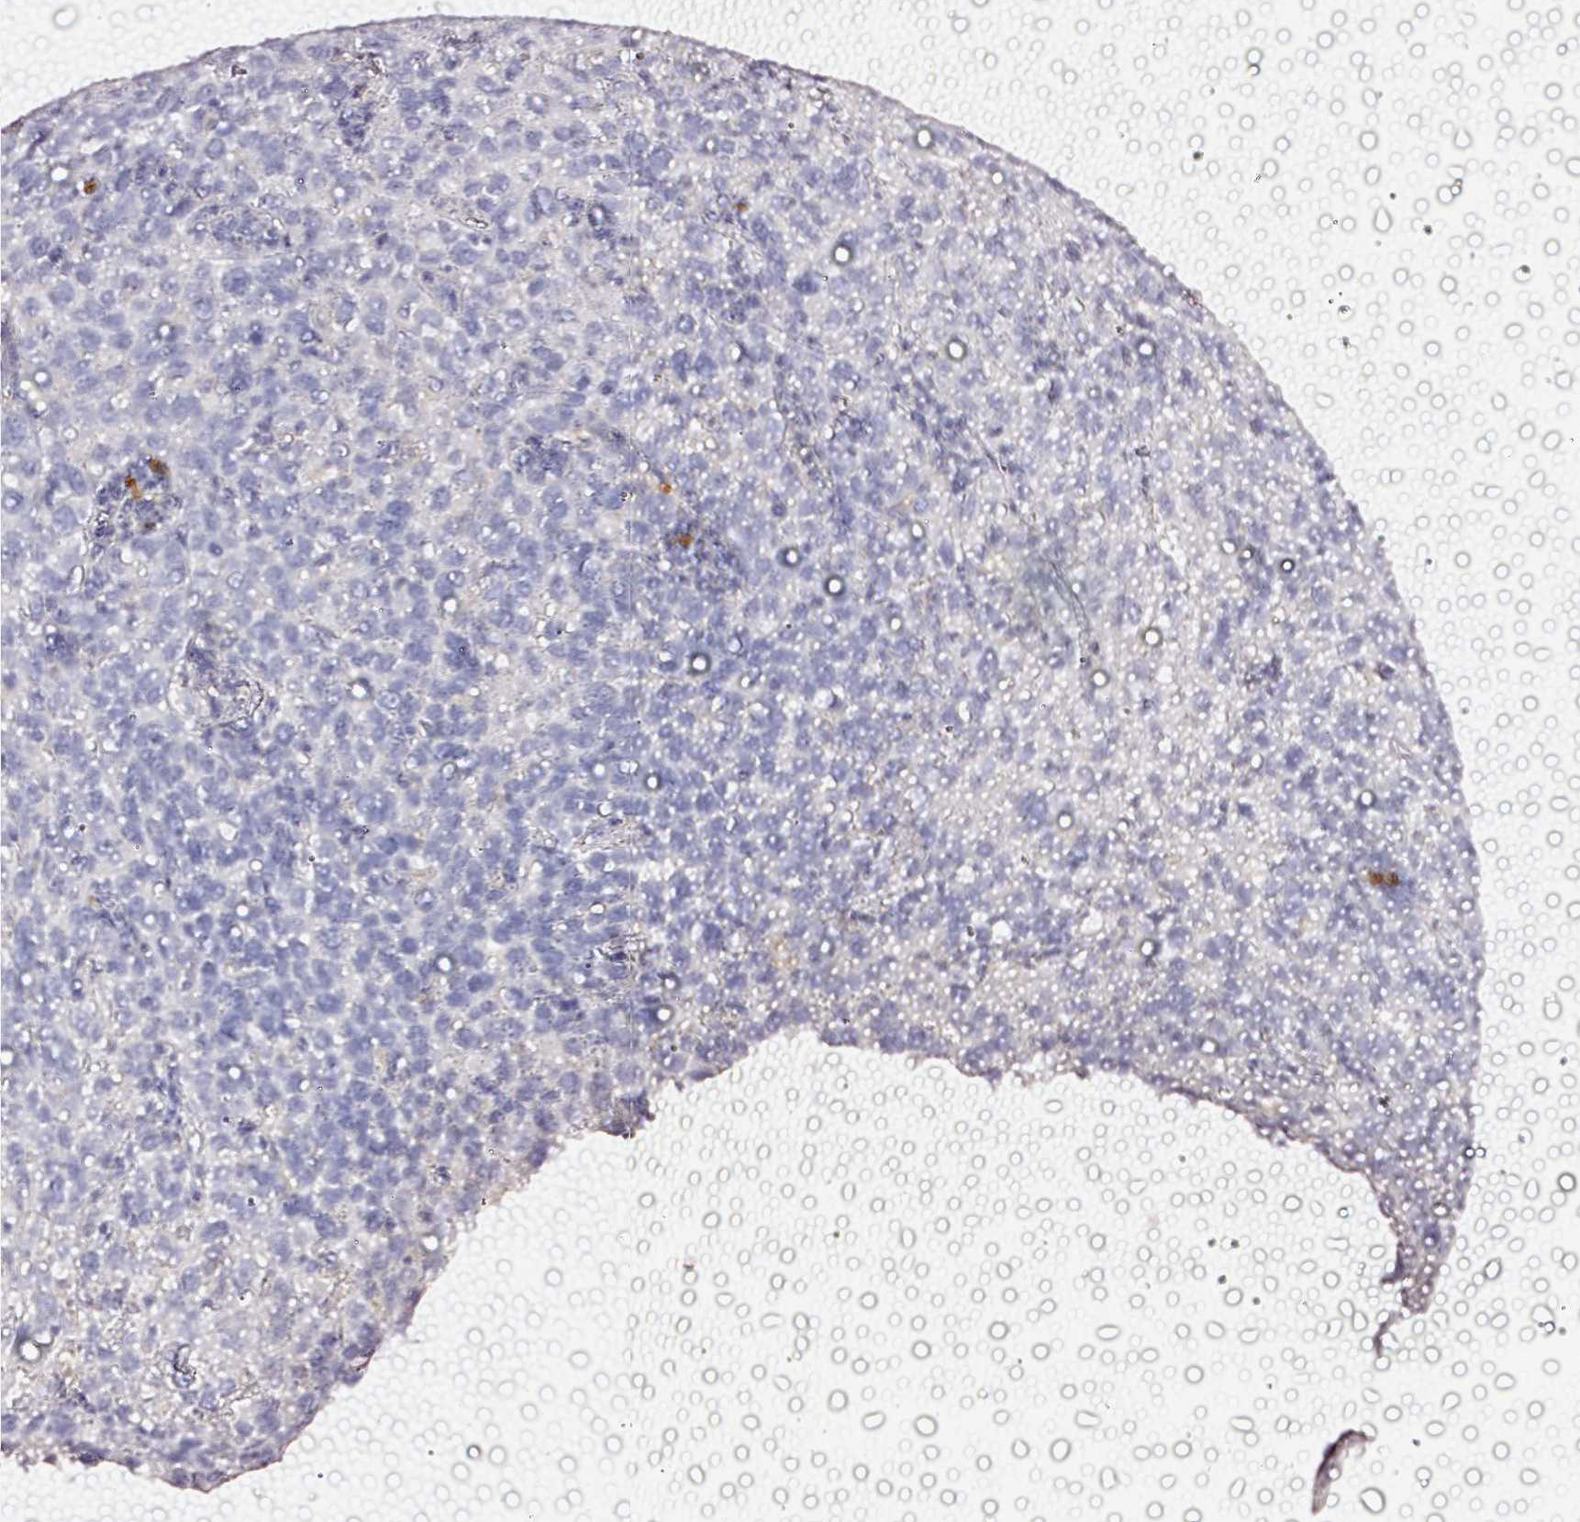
{"staining": {"intensity": "negative", "quantity": "none", "location": "none"}, "tissue": "cervical cancer", "cell_type": "Tumor cells", "image_type": "cancer", "snomed": [{"axis": "morphology", "description": "Squamous cell carcinoma, NOS"}, {"axis": "topography", "description": "Cervix"}], "caption": "The micrograph demonstrates no staining of tumor cells in squamous cell carcinoma (cervical).", "gene": "CYB561A3", "patient": {"sex": "female", "age": 51}}